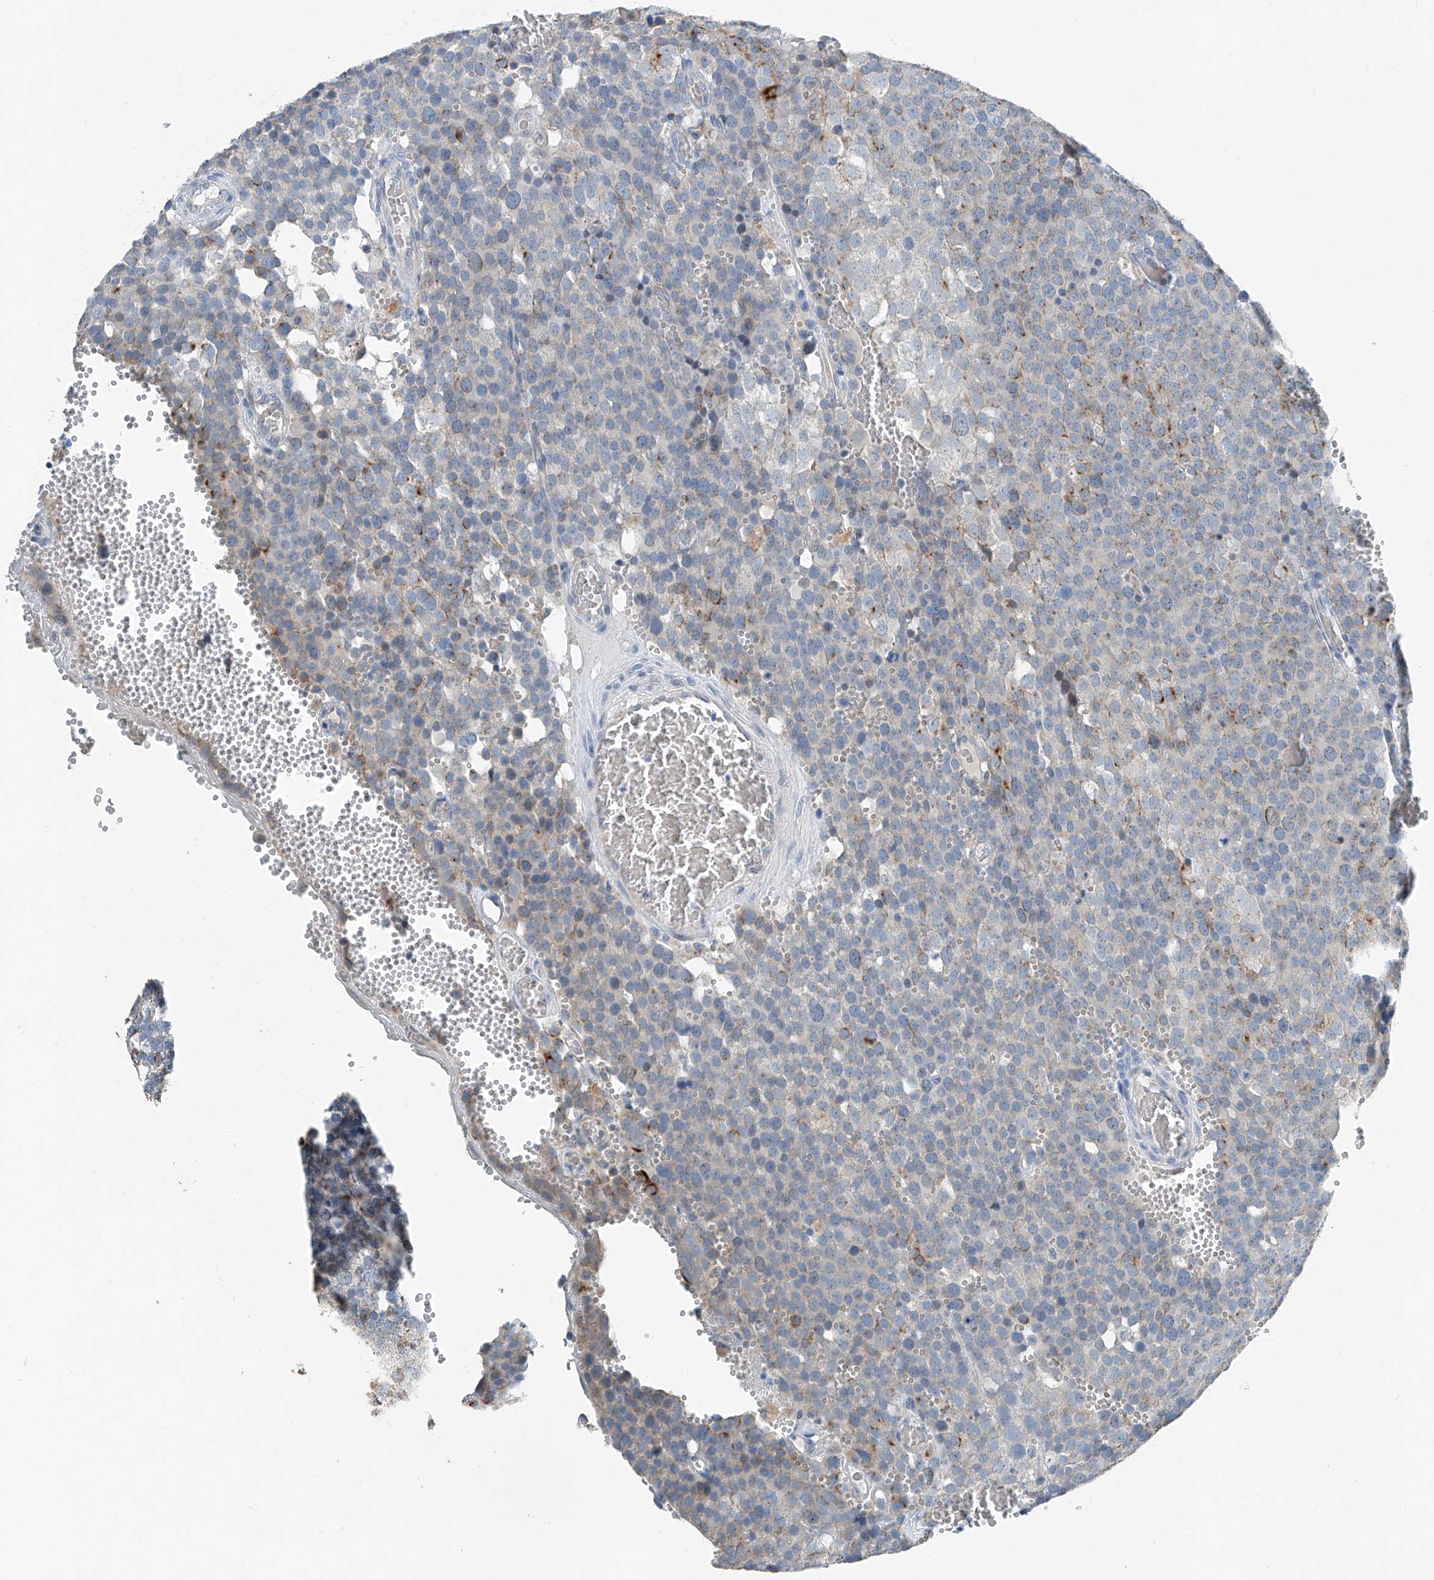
{"staining": {"intensity": "moderate", "quantity": "<25%", "location": "cytoplasmic/membranous"}, "tissue": "testis cancer", "cell_type": "Tumor cells", "image_type": "cancer", "snomed": [{"axis": "morphology", "description": "Seminoma, NOS"}, {"axis": "topography", "description": "Testis"}], "caption": "IHC of testis seminoma exhibits low levels of moderate cytoplasmic/membranous positivity in about <25% of tumor cells.", "gene": "MDGA1", "patient": {"sex": "male", "age": 71}}